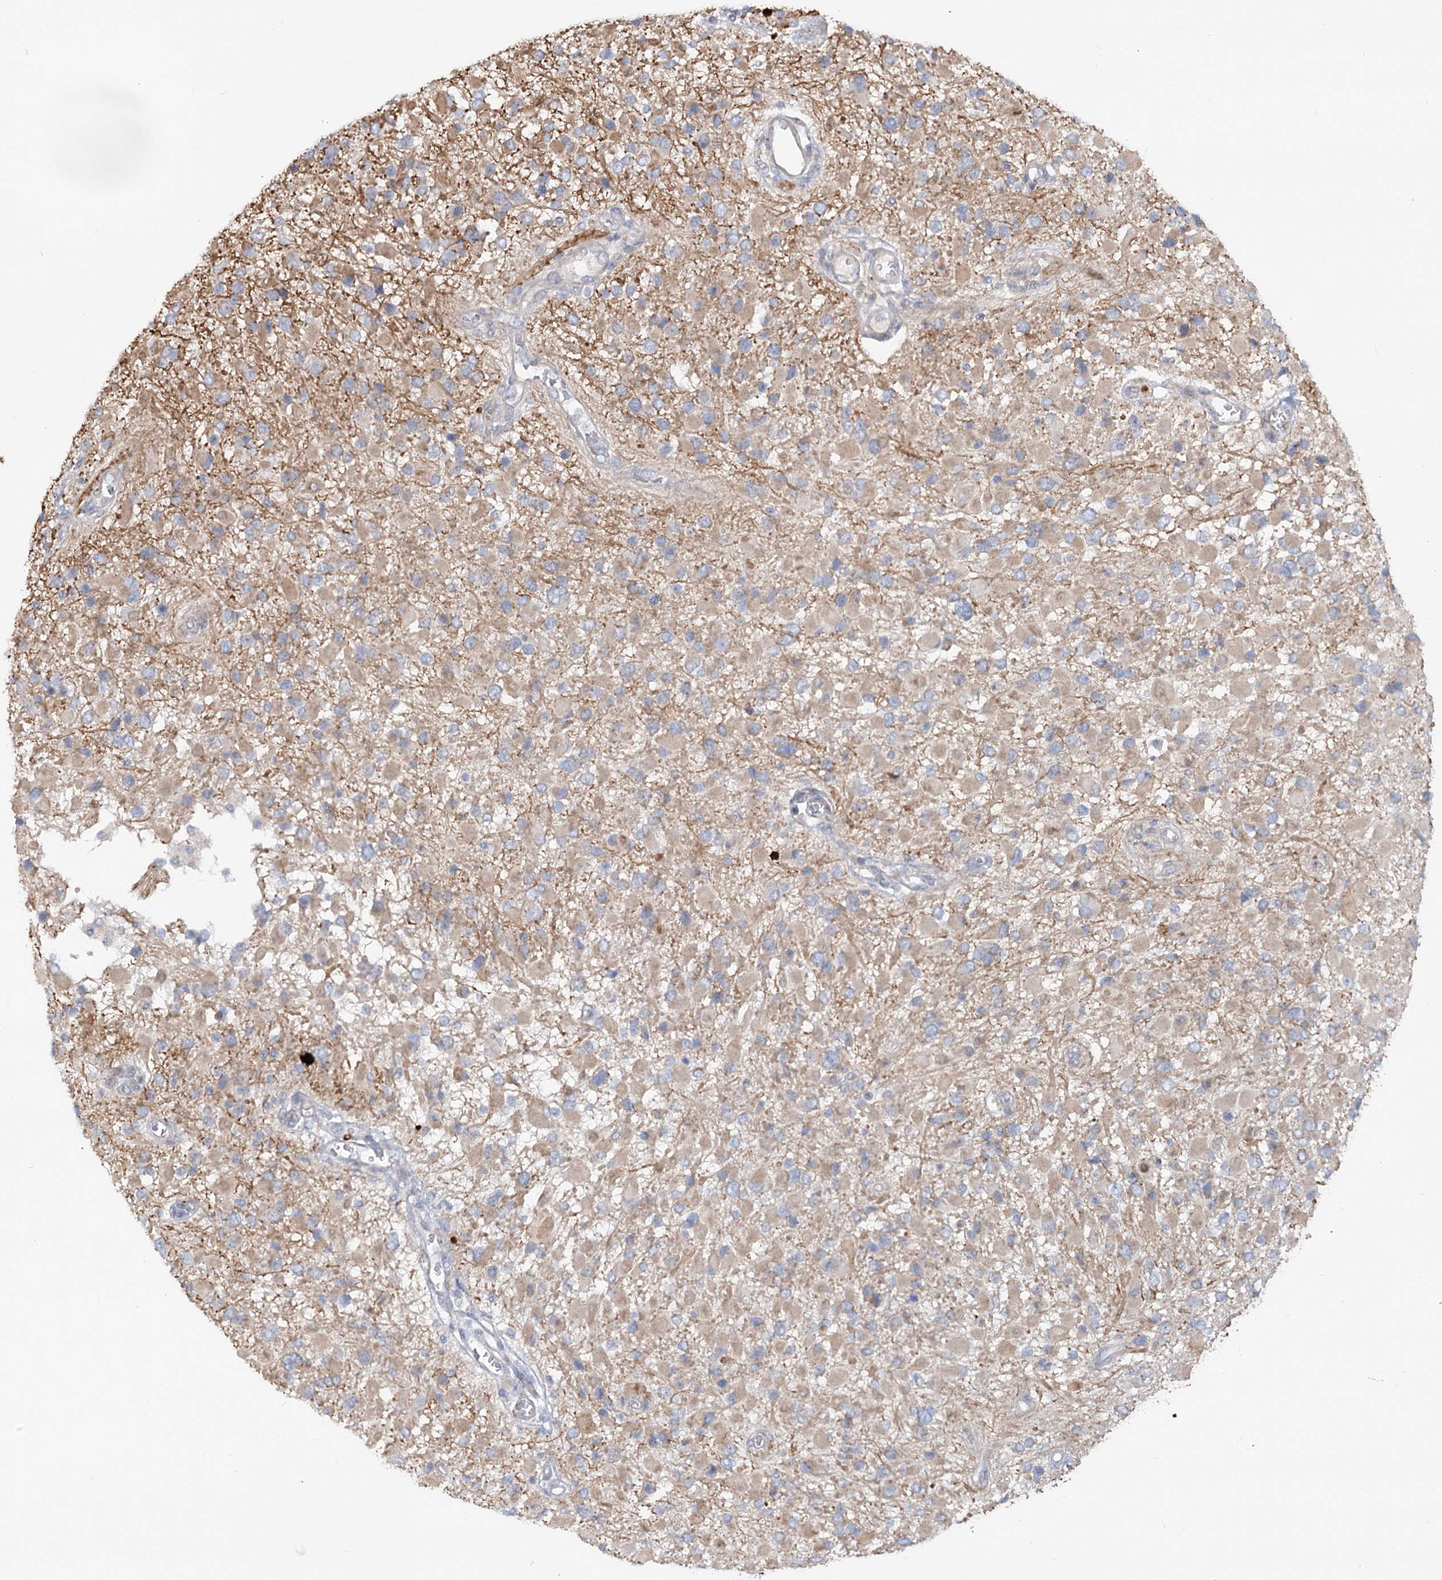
{"staining": {"intensity": "weak", "quantity": ">75%", "location": "cytoplasmic/membranous"}, "tissue": "glioma", "cell_type": "Tumor cells", "image_type": "cancer", "snomed": [{"axis": "morphology", "description": "Glioma, malignant, High grade"}, {"axis": "topography", "description": "Brain"}], "caption": "A low amount of weak cytoplasmic/membranous positivity is identified in about >75% of tumor cells in malignant glioma (high-grade) tissue.", "gene": "SCN11A", "patient": {"sex": "male", "age": 53}}